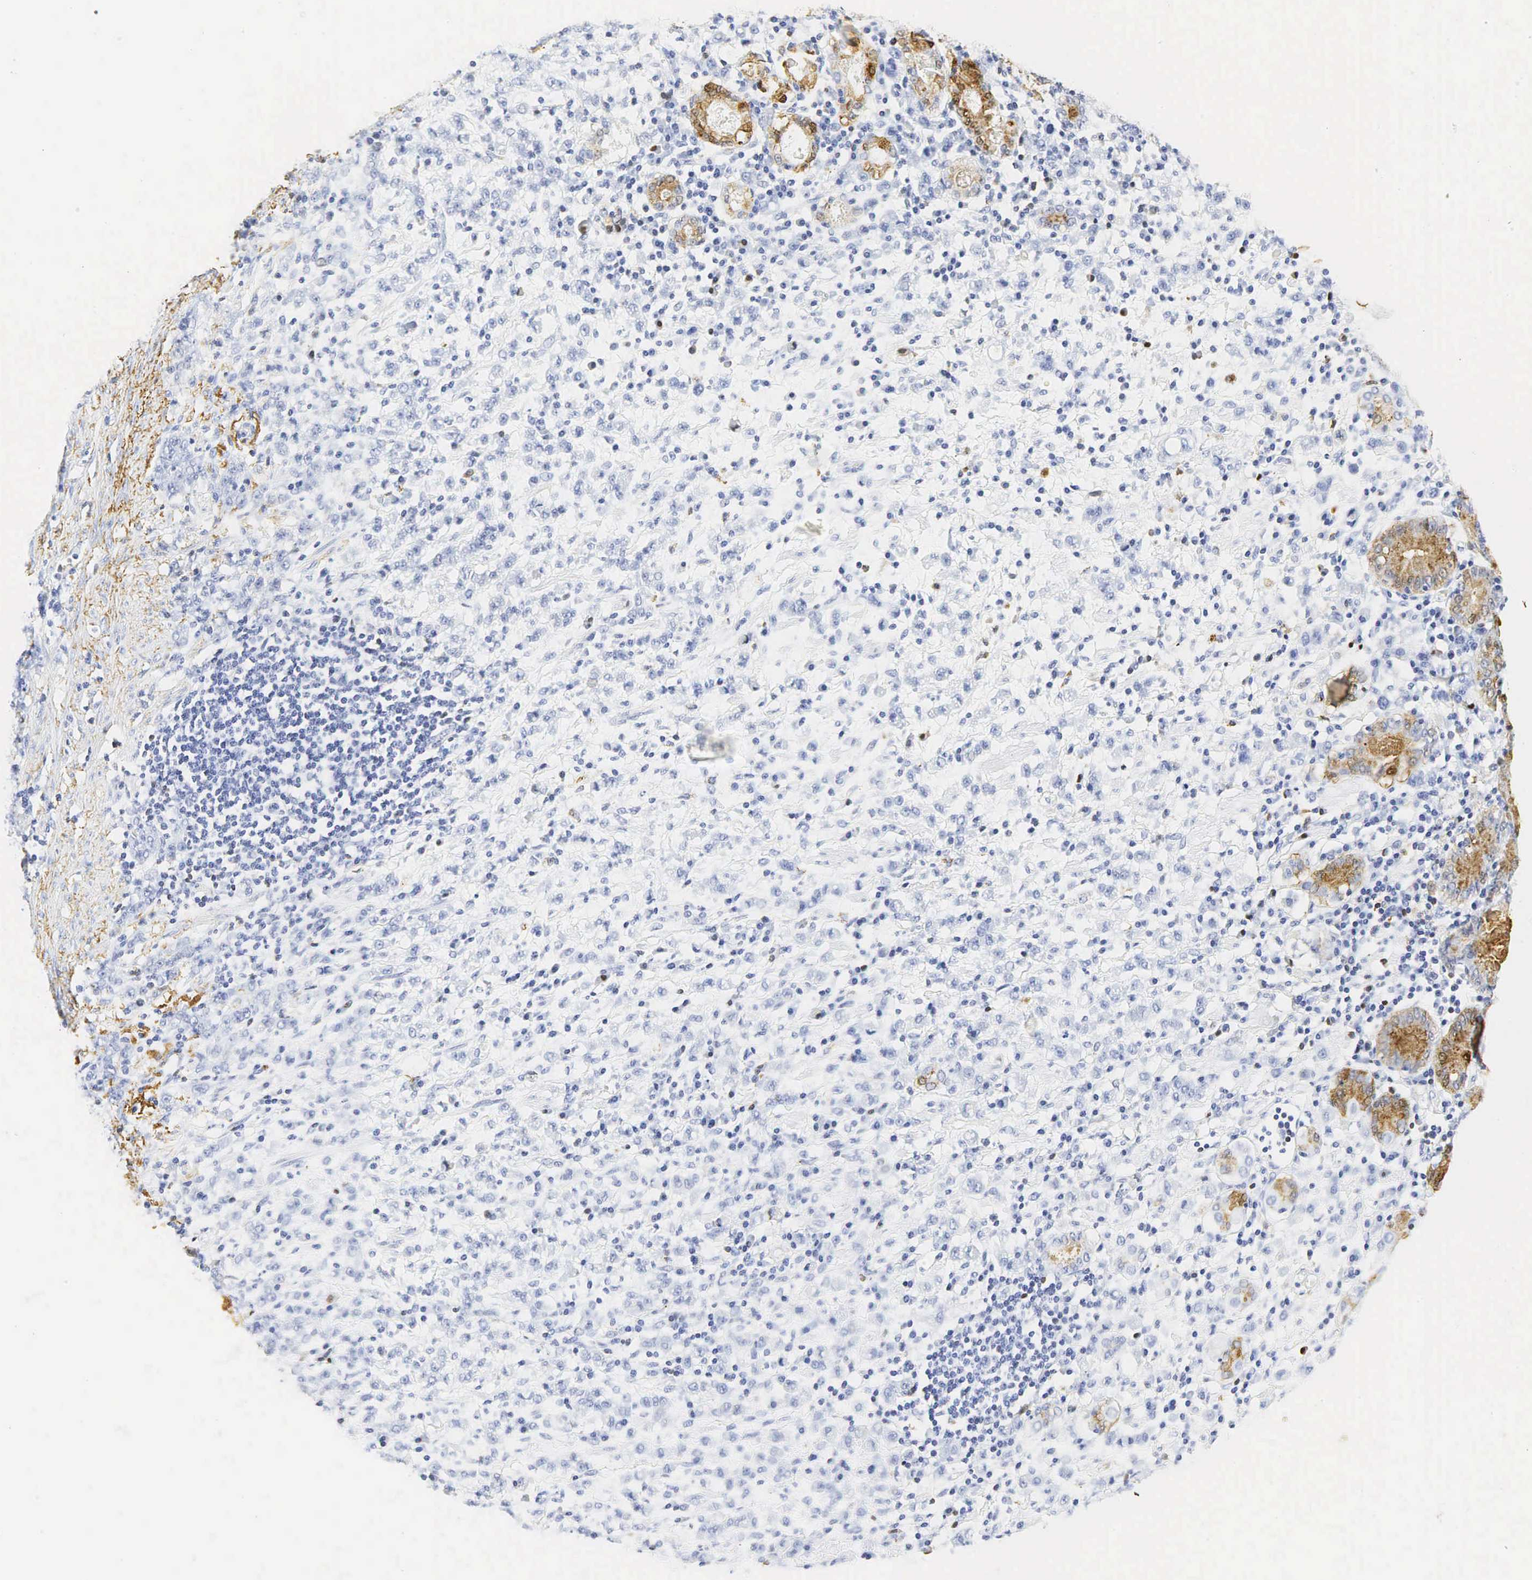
{"staining": {"intensity": "negative", "quantity": "none", "location": "none"}, "tissue": "stomach cancer", "cell_type": "Tumor cells", "image_type": "cancer", "snomed": [{"axis": "morphology", "description": "Adenocarcinoma, NOS"}, {"axis": "topography", "description": "Stomach, lower"}], "caption": "Micrograph shows no protein positivity in tumor cells of stomach cancer (adenocarcinoma) tissue.", "gene": "LYZ", "patient": {"sex": "male", "age": 88}}